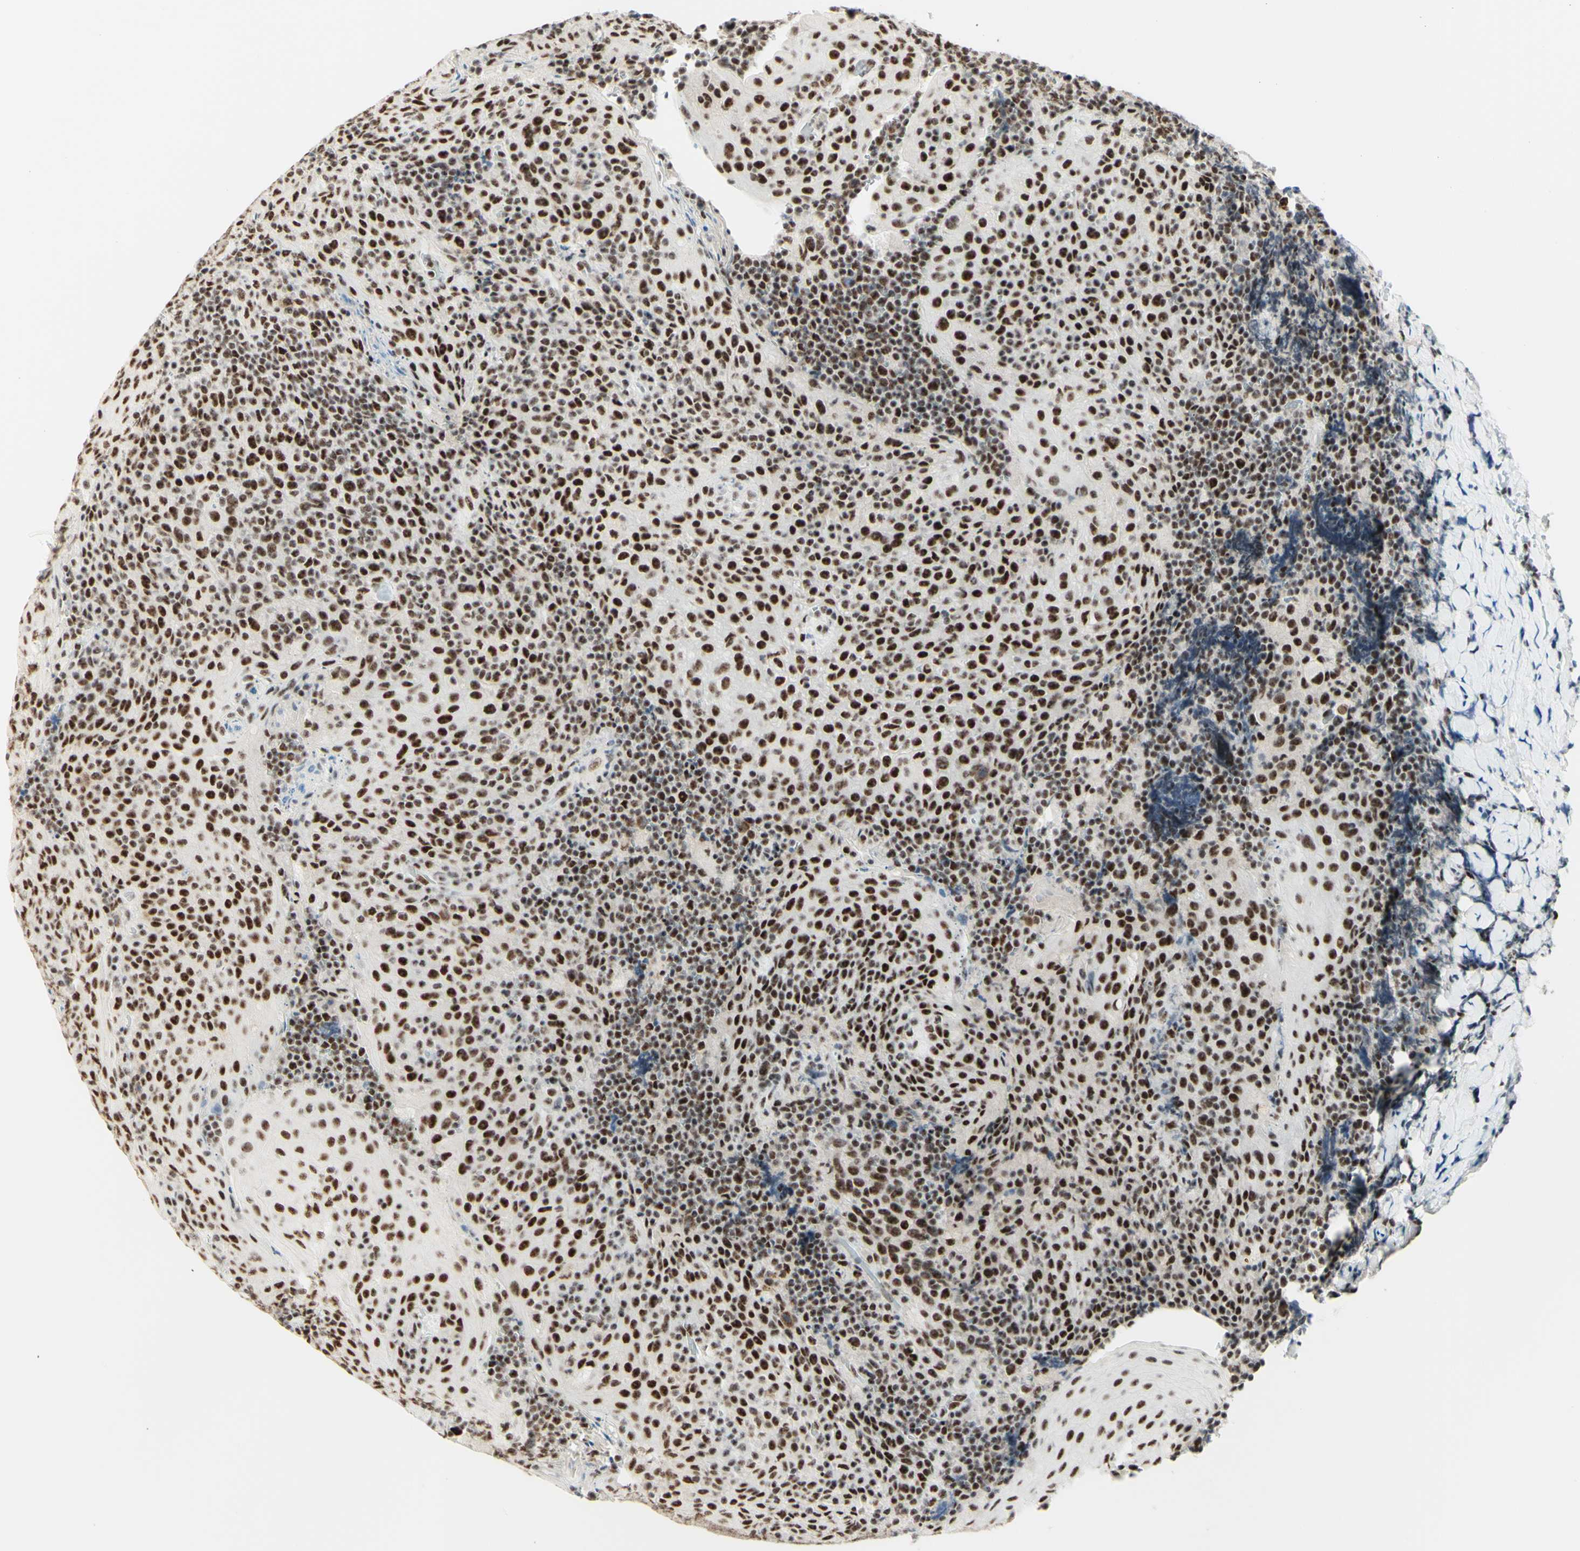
{"staining": {"intensity": "strong", "quantity": ">75%", "location": "nuclear"}, "tissue": "tonsil", "cell_type": "Germinal center cells", "image_type": "normal", "snomed": [{"axis": "morphology", "description": "Normal tissue, NOS"}, {"axis": "topography", "description": "Tonsil"}], "caption": "Immunohistochemistry of benign human tonsil reveals high levels of strong nuclear expression in approximately >75% of germinal center cells. (Brightfield microscopy of DAB IHC at high magnification).", "gene": "WTAP", "patient": {"sex": "male", "age": 17}}